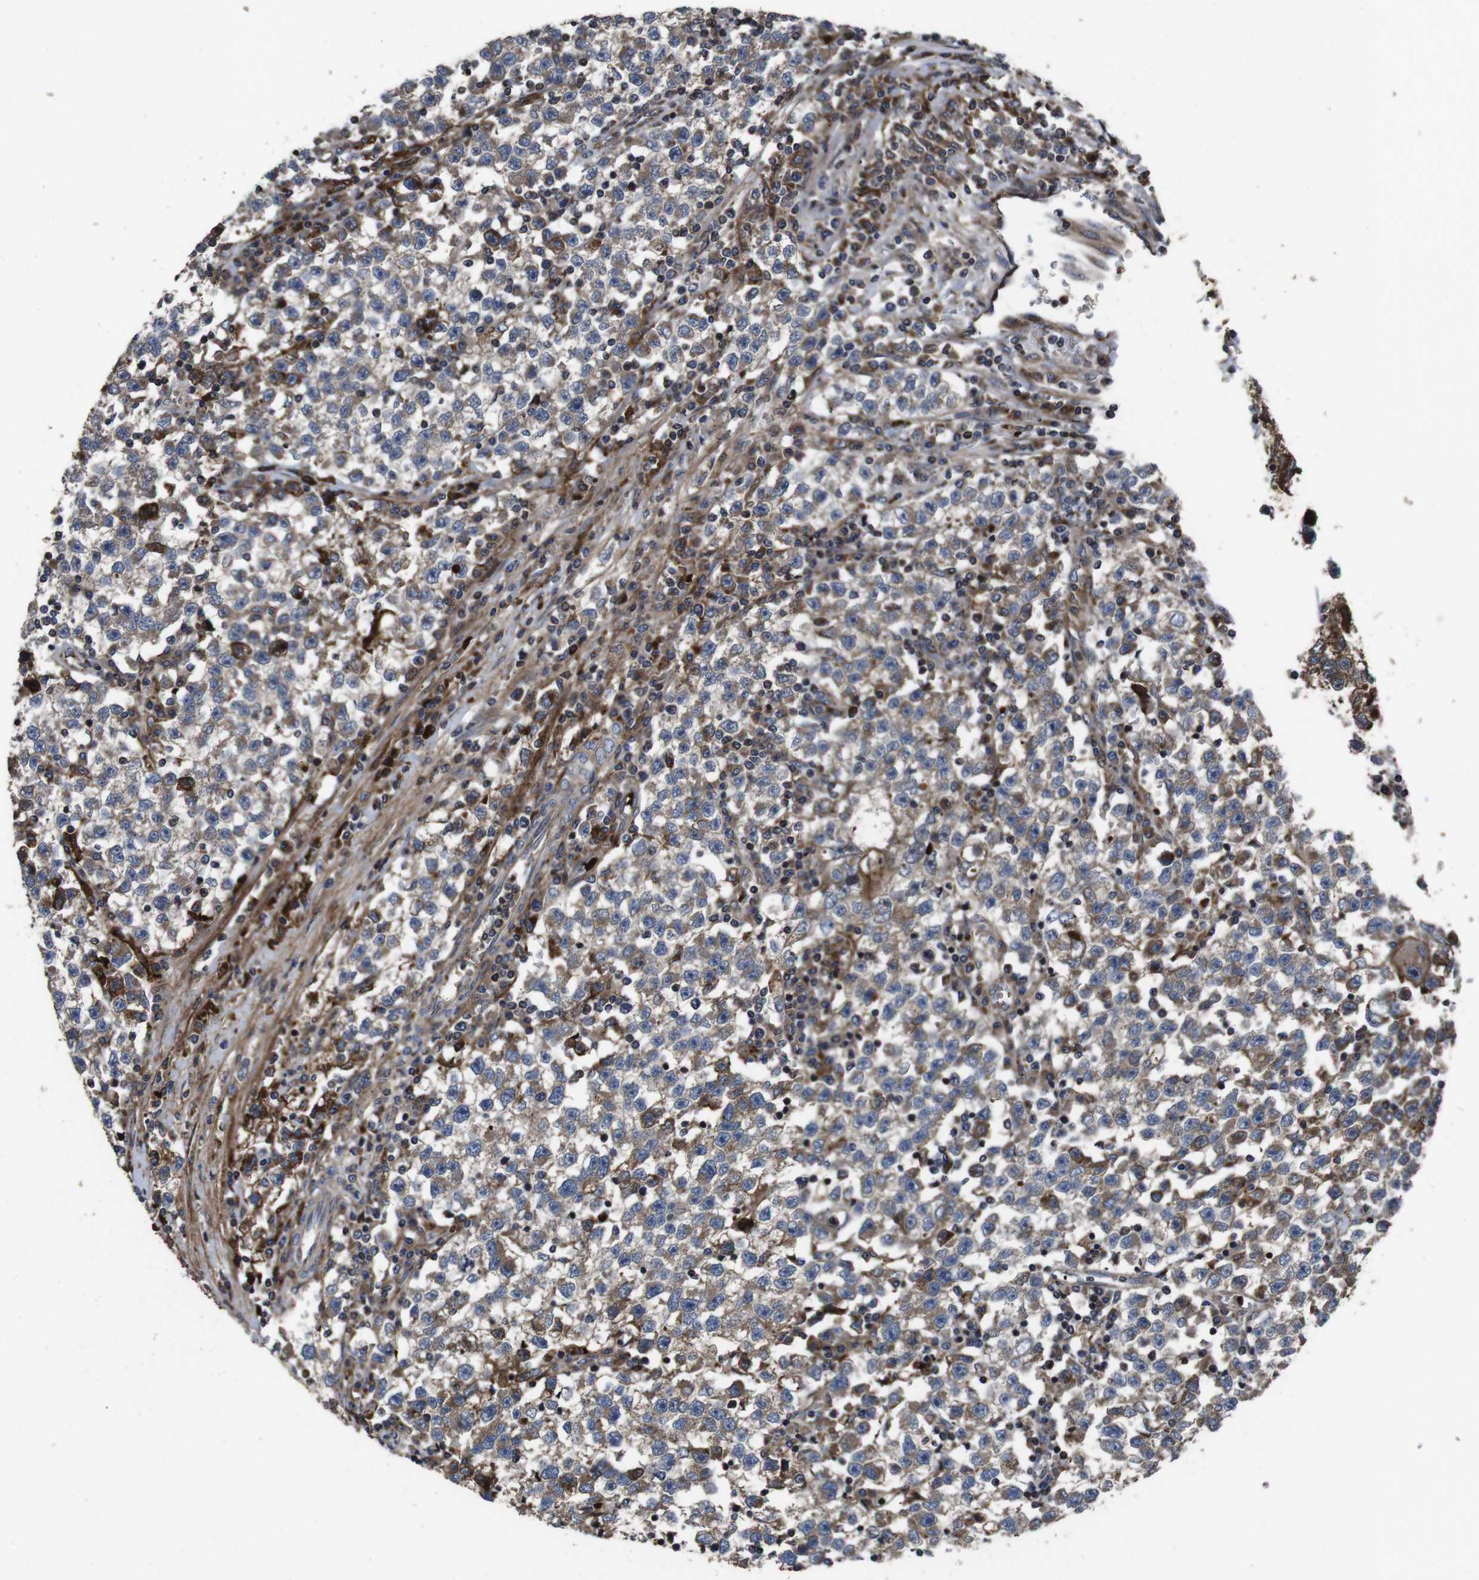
{"staining": {"intensity": "moderate", "quantity": ">75%", "location": "cytoplasmic/membranous"}, "tissue": "testis cancer", "cell_type": "Tumor cells", "image_type": "cancer", "snomed": [{"axis": "morphology", "description": "Seminoma, NOS"}, {"axis": "topography", "description": "Testis"}], "caption": "IHC of human testis cancer (seminoma) exhibits medium levels of moderate cytoplasmic/membranous staining in about >75% of tumor cells.", "gene": "SMYD3", "patient": {"sex": "male", "age": 22}}